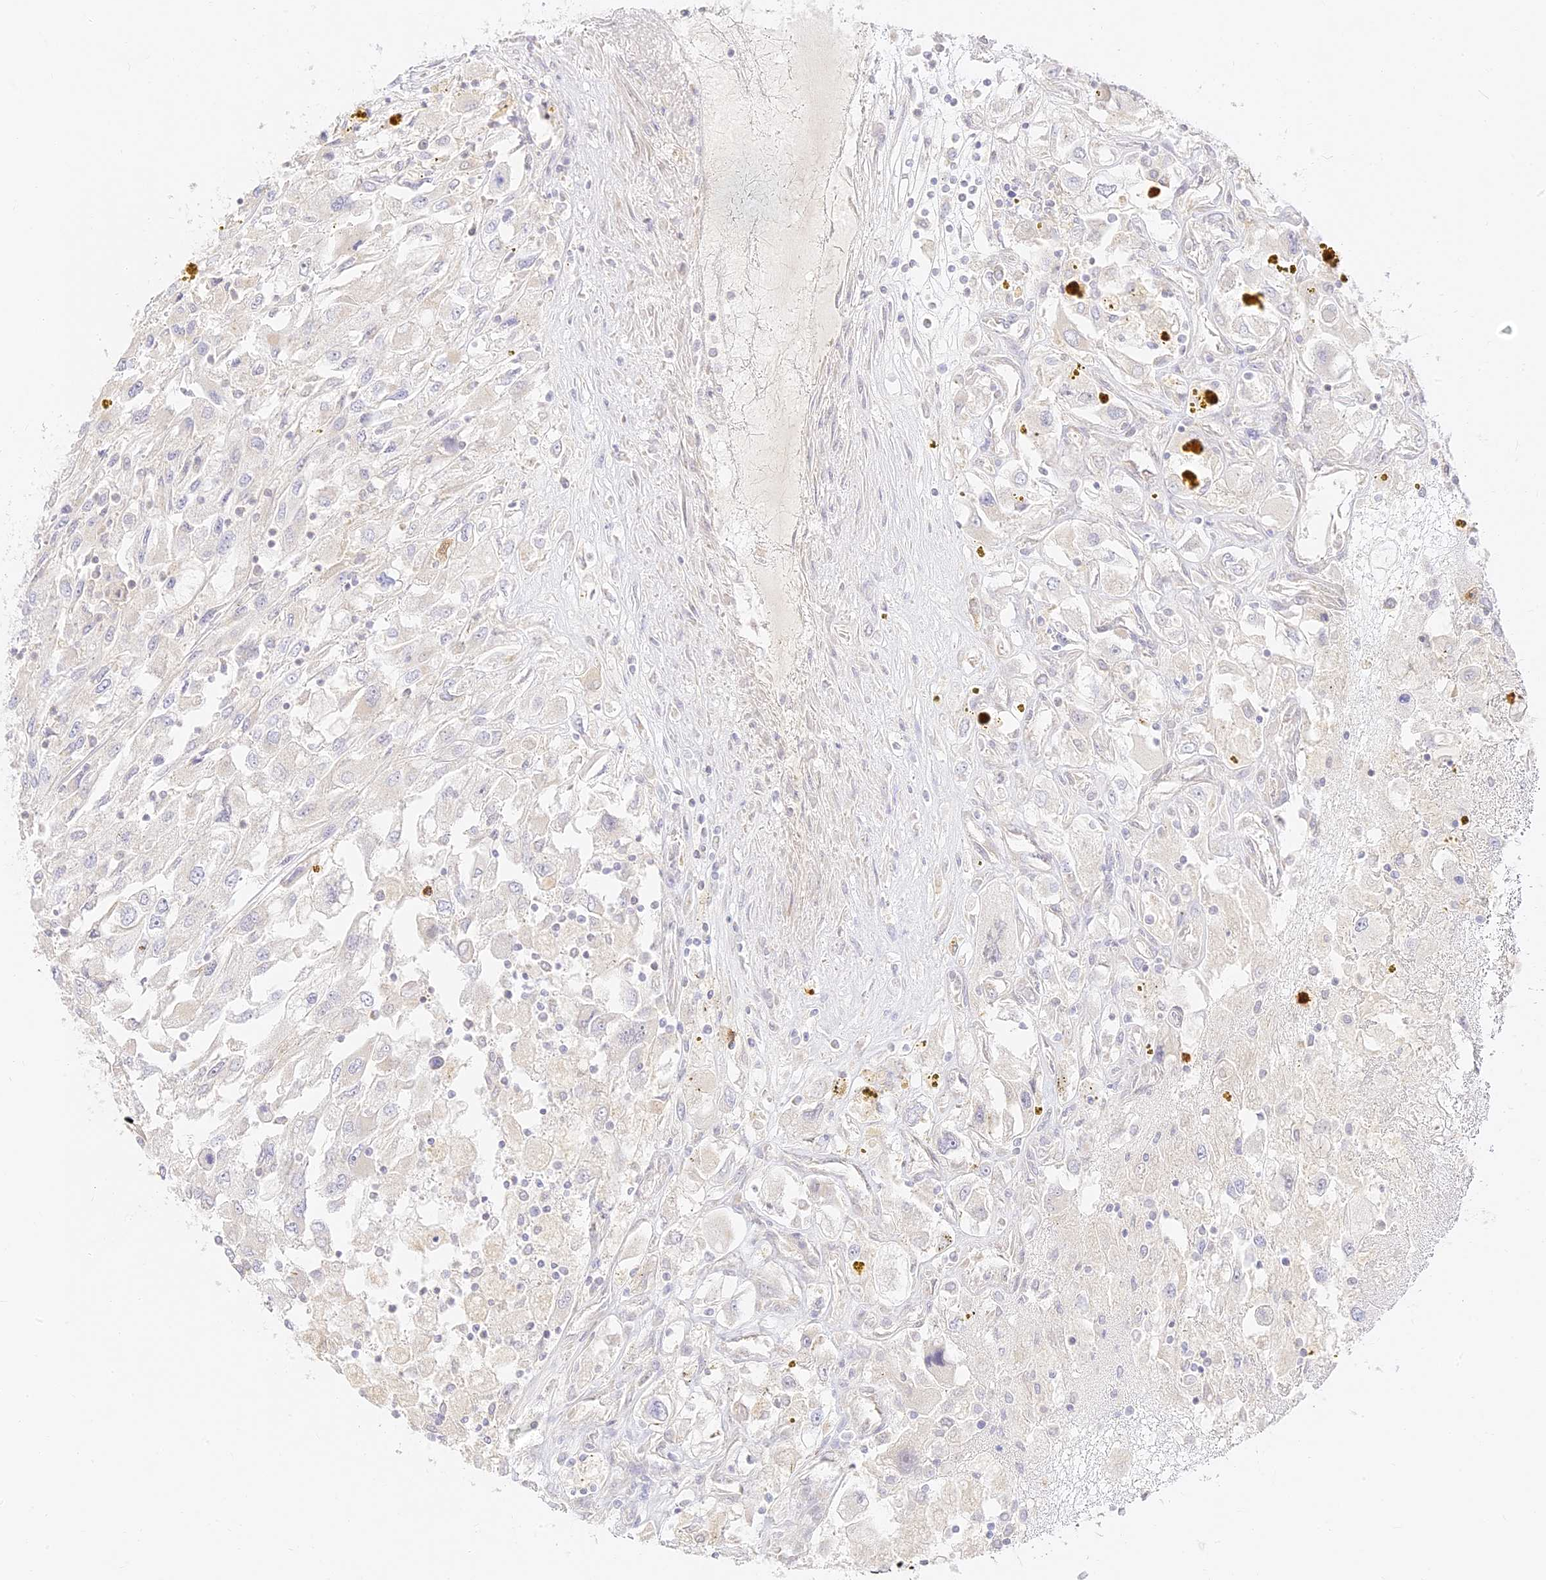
{"staining": {"intensity": "negative", "quantity": "none", "location": "none"}, "tissue": "renal cancer", "cell_type": "Tumor cells", "image_type": "cancer", "snomed": [{"axis": "morphology", "description": "Adenocarcinoma, NOS"}, {"axis": "topography", "description": "Kidney"}], "caption": "Immunohistochemistry (IHC) image of human renal cancer stained for a protein (brown), which demonstrates no positivity in tumor cells.", "gene": "LRRC15", "patient": {"sex": "female", "age": 52}}